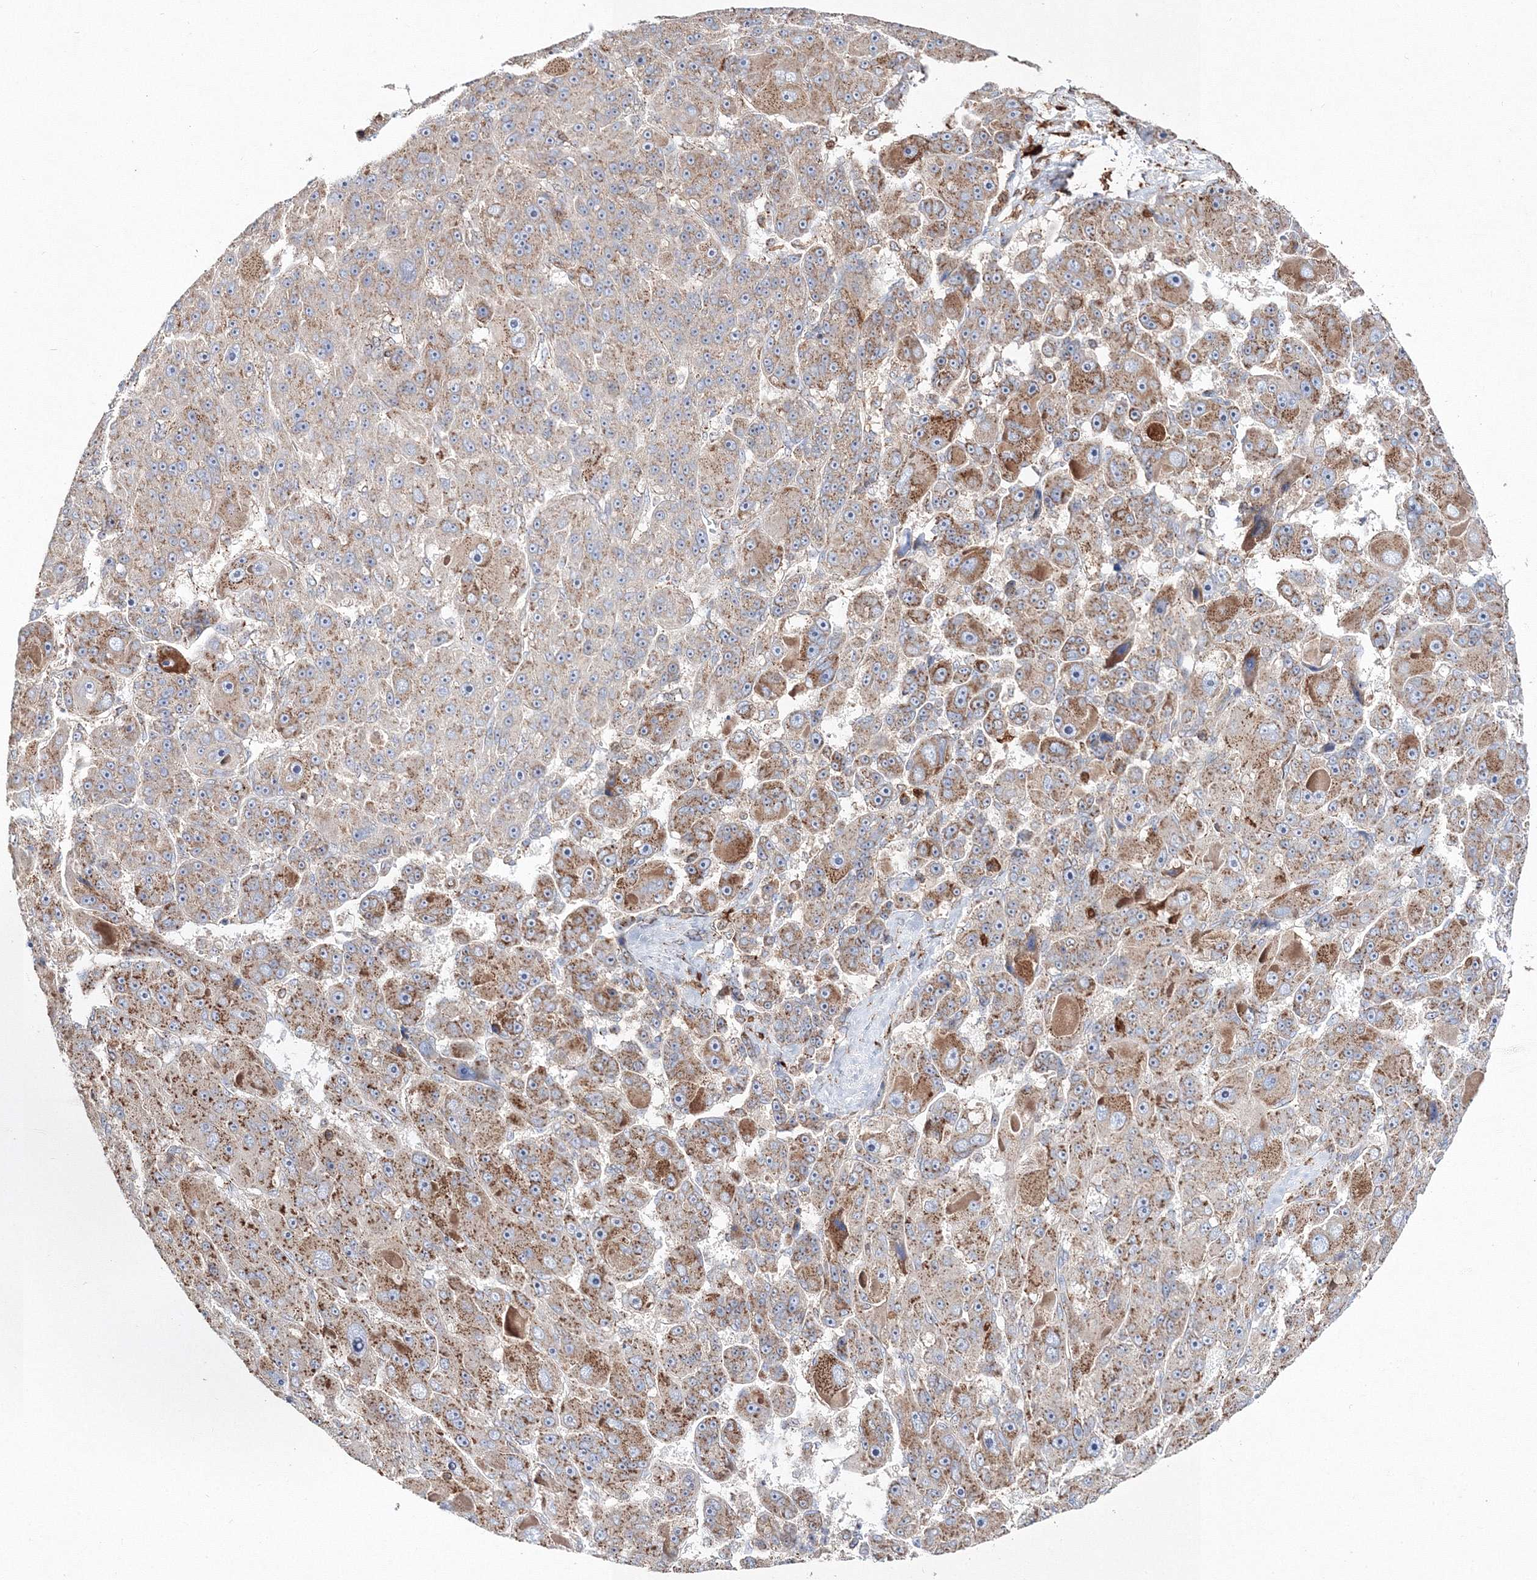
{"staining": {"intensity": "moderate", "quantity": "25%-75%", "location": "cytoplasmic/membranous"}, "tissue": "liver cancer", "cell_type": "Tumor cells", "image_type": "cancer", "snomed": [{"axis": "morphology", "description": "Carcinoma, Hepatocellular, NOS"}, {"axis": "topography", "description": "Liver"}], "caption": "Protein expression analysis of human liver hepatocellular carcinoma reveals moderate cytoplasmic/membranous staining in approximately 25%-75% of tumor cells.", "gene": "ARCN1", "patient": {"sex": "male", "age": 76}}